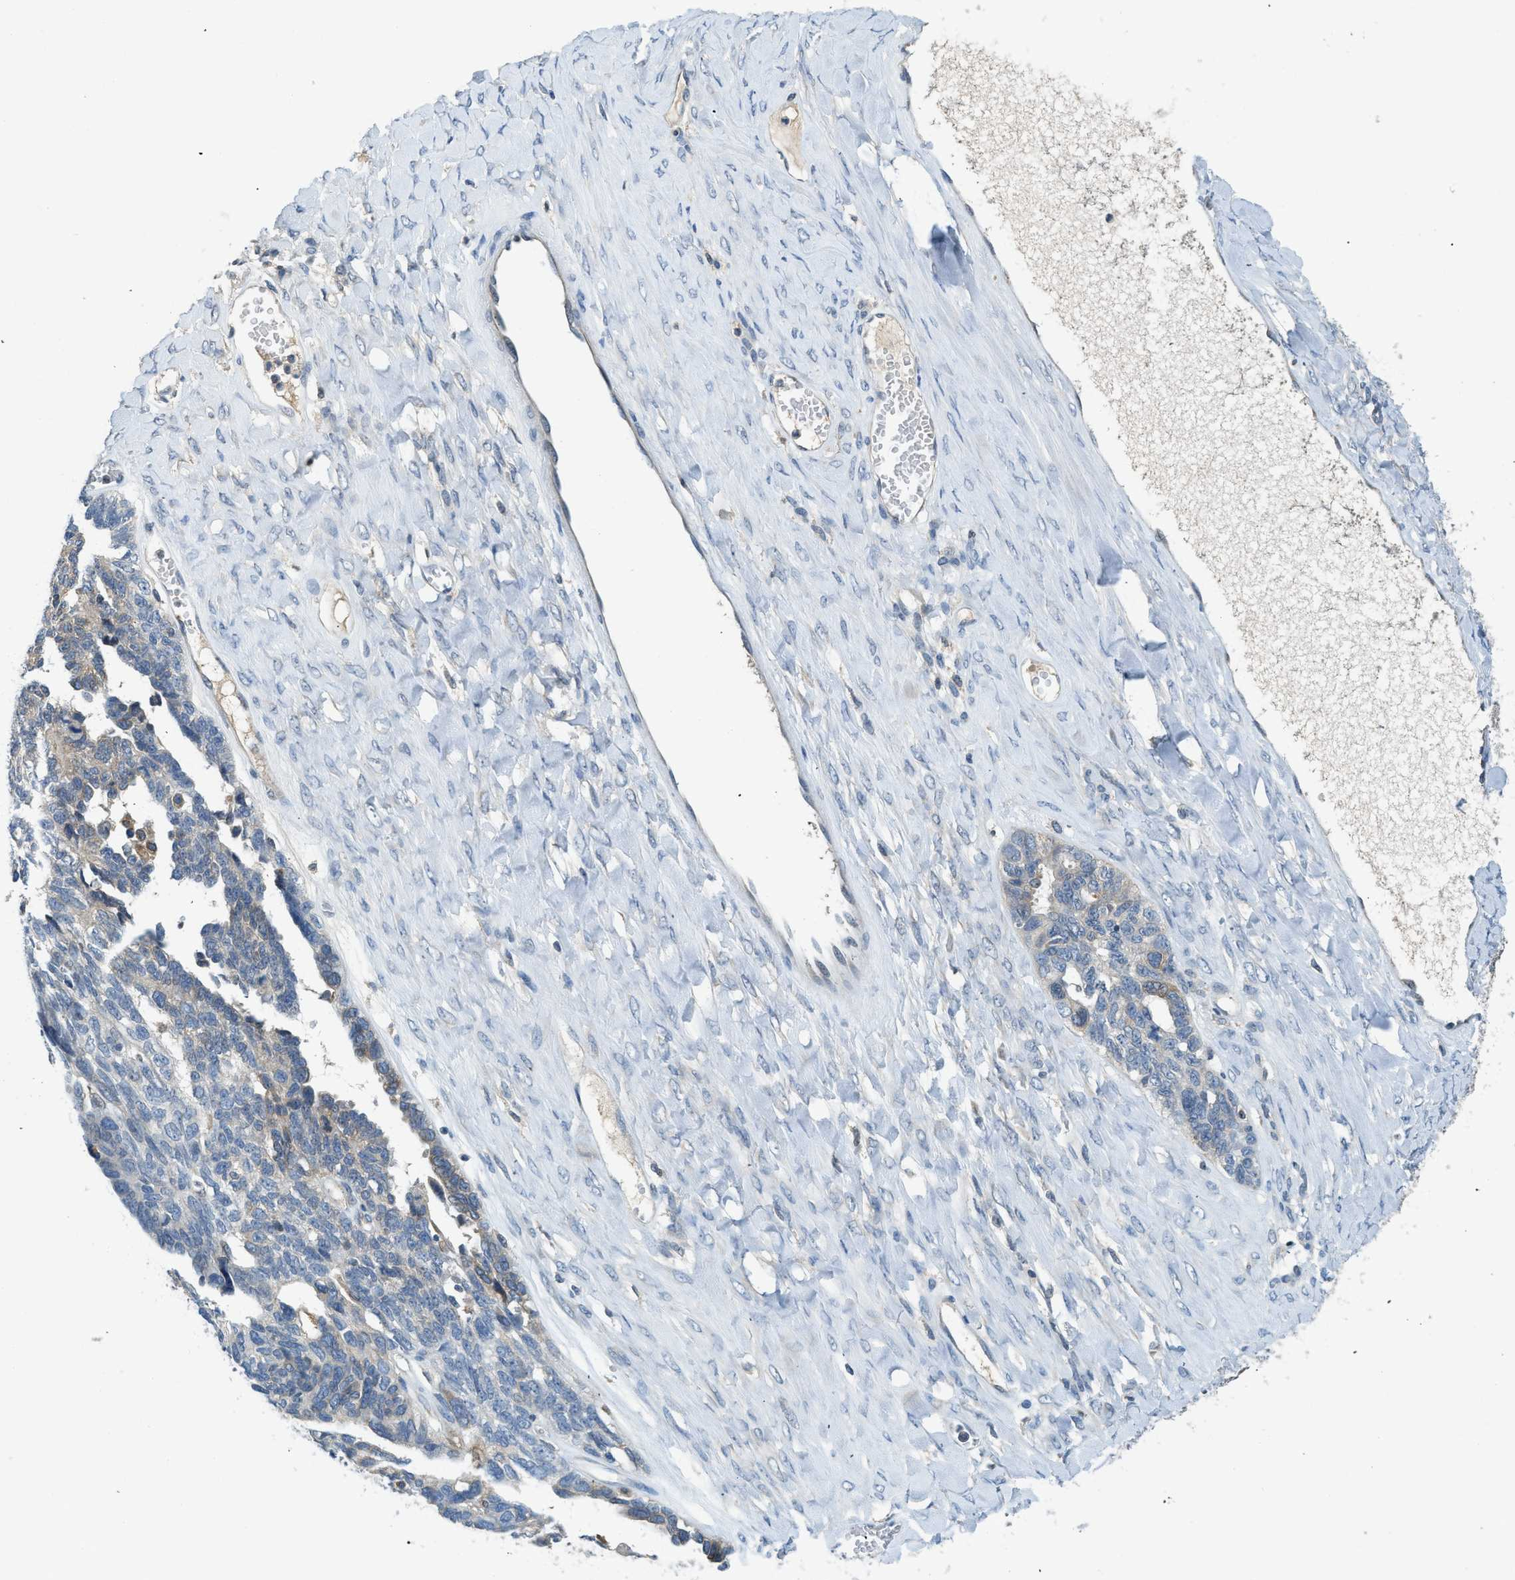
{"staining": {"intensity": "moderate", "quantity": "25%-75%", "location": "cytoplasmic/membranous"}, "tissue": "ovarian cancer", "cell_type": "Tumor cells", "image_type": "cancer", "snomed": [{"axis": "morphology", "description": "Cystadenocarcinoma, serous, NOS"}, {"axis": "topography", "description": "Ovary"}], "caption": "Human serous cystadenocarcinoma (ovarian) stained for a protein (brown) demonstrates moderate cytoplasmic/membranous positive staining in about 25%-75% of tumor cells.", "gene": "BCAP31", "patient": {"sex": "female", "age": 79}}